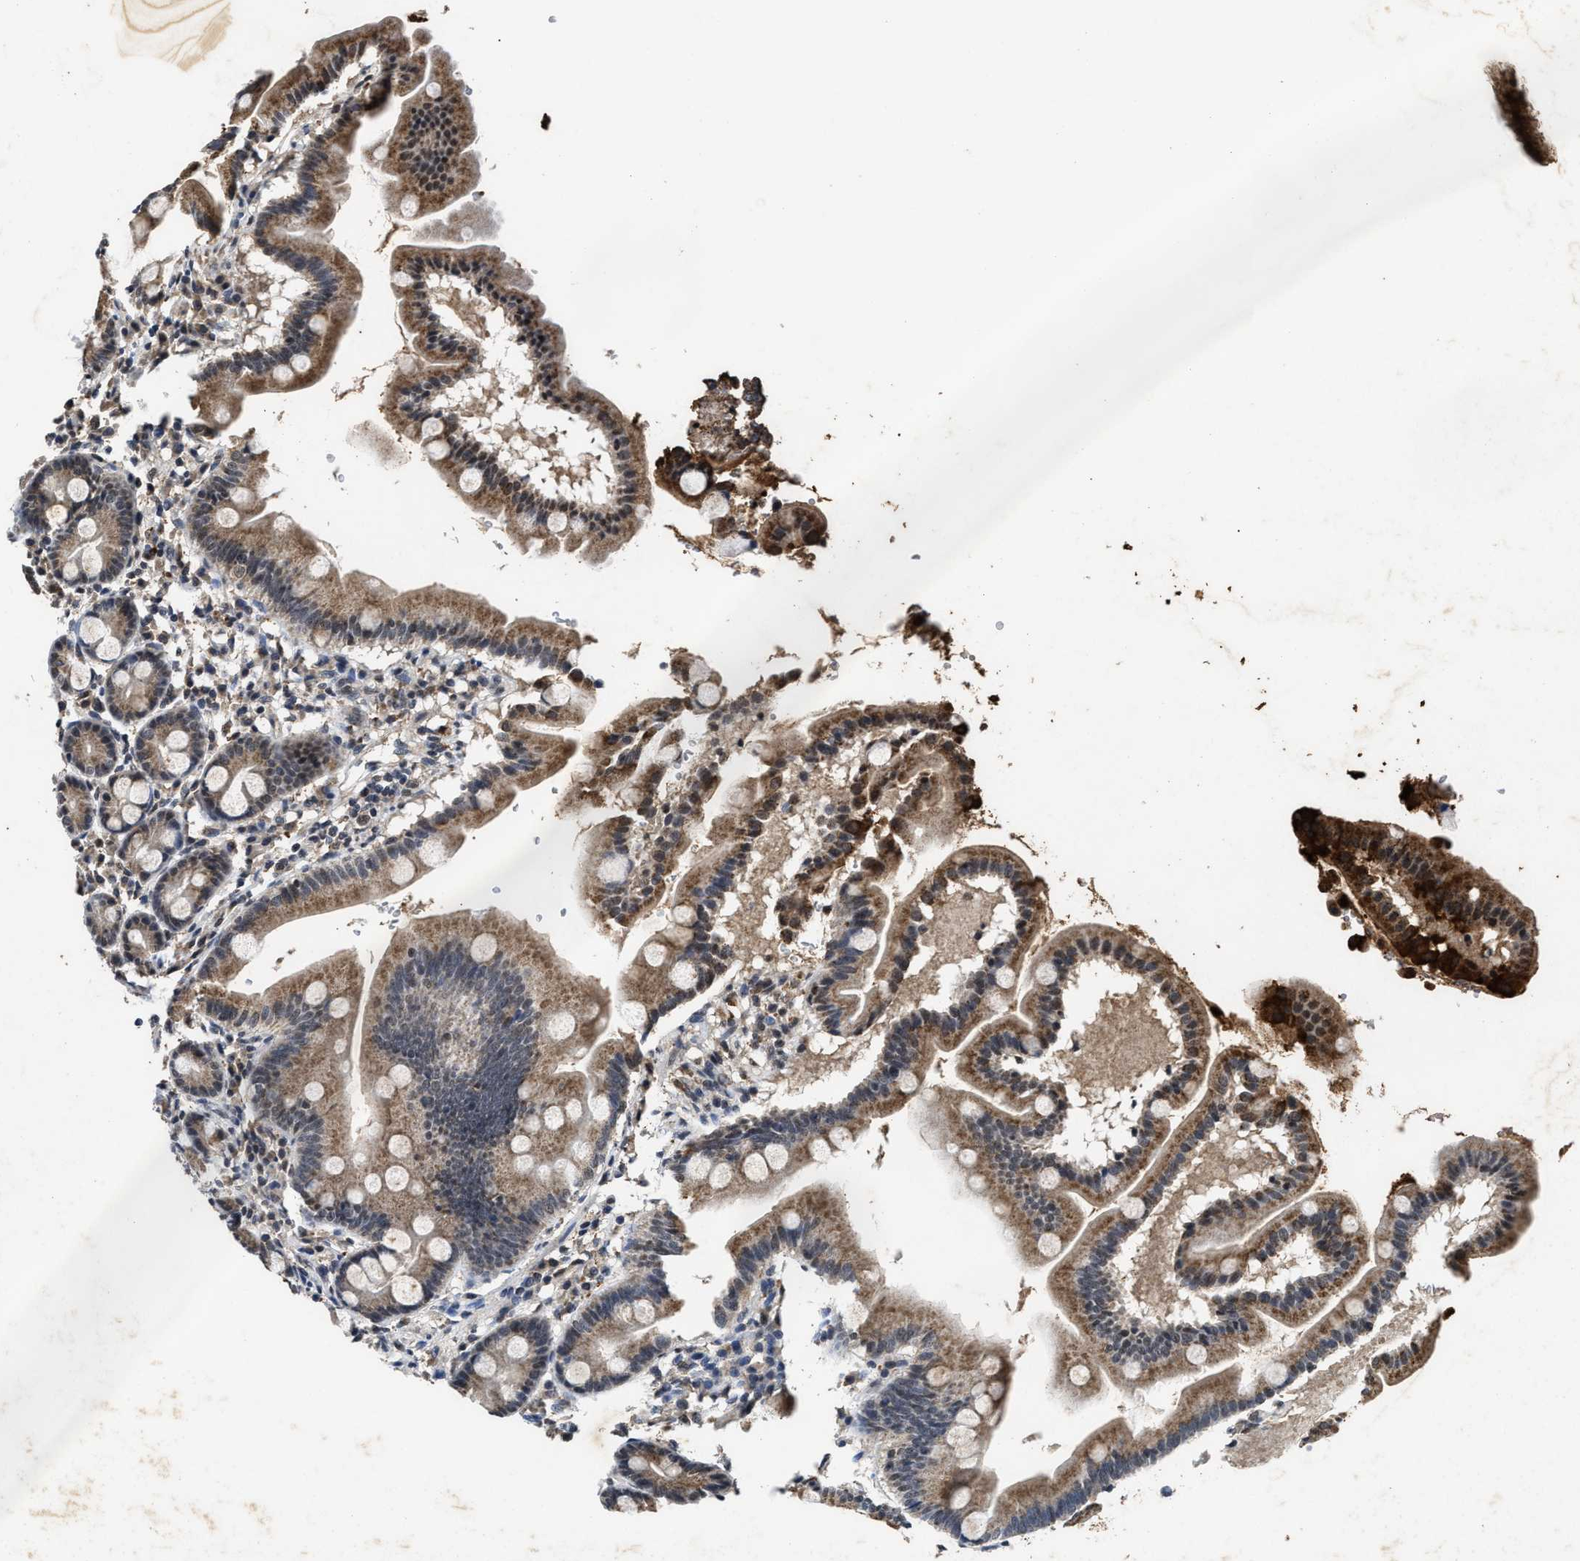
{"staining": {"intensity": "moderate", "quantity": ">75%", "location": "cytoplasmic/membranous,nuclear"}, "tissue": "duodenum", "cell_type": "Glandular cells", "image_type": "normal", "snomed": [{"axis": "morphology", "description": "Normal tissue, NOS"}, {"axis": "topography", "description": "Duodenum"}], "caption": "A photomicrograph of duodenum stained for a protein displays moderate cytoplasmic/membranous,nuclear brown staining in glandular cells. (Stains: DAB in brown, nuclei in blue, Microscopy: brightfield microscopy at high magnification).", "gene": "ACOX1", "patient": {"sex": "male", "age": 50}}